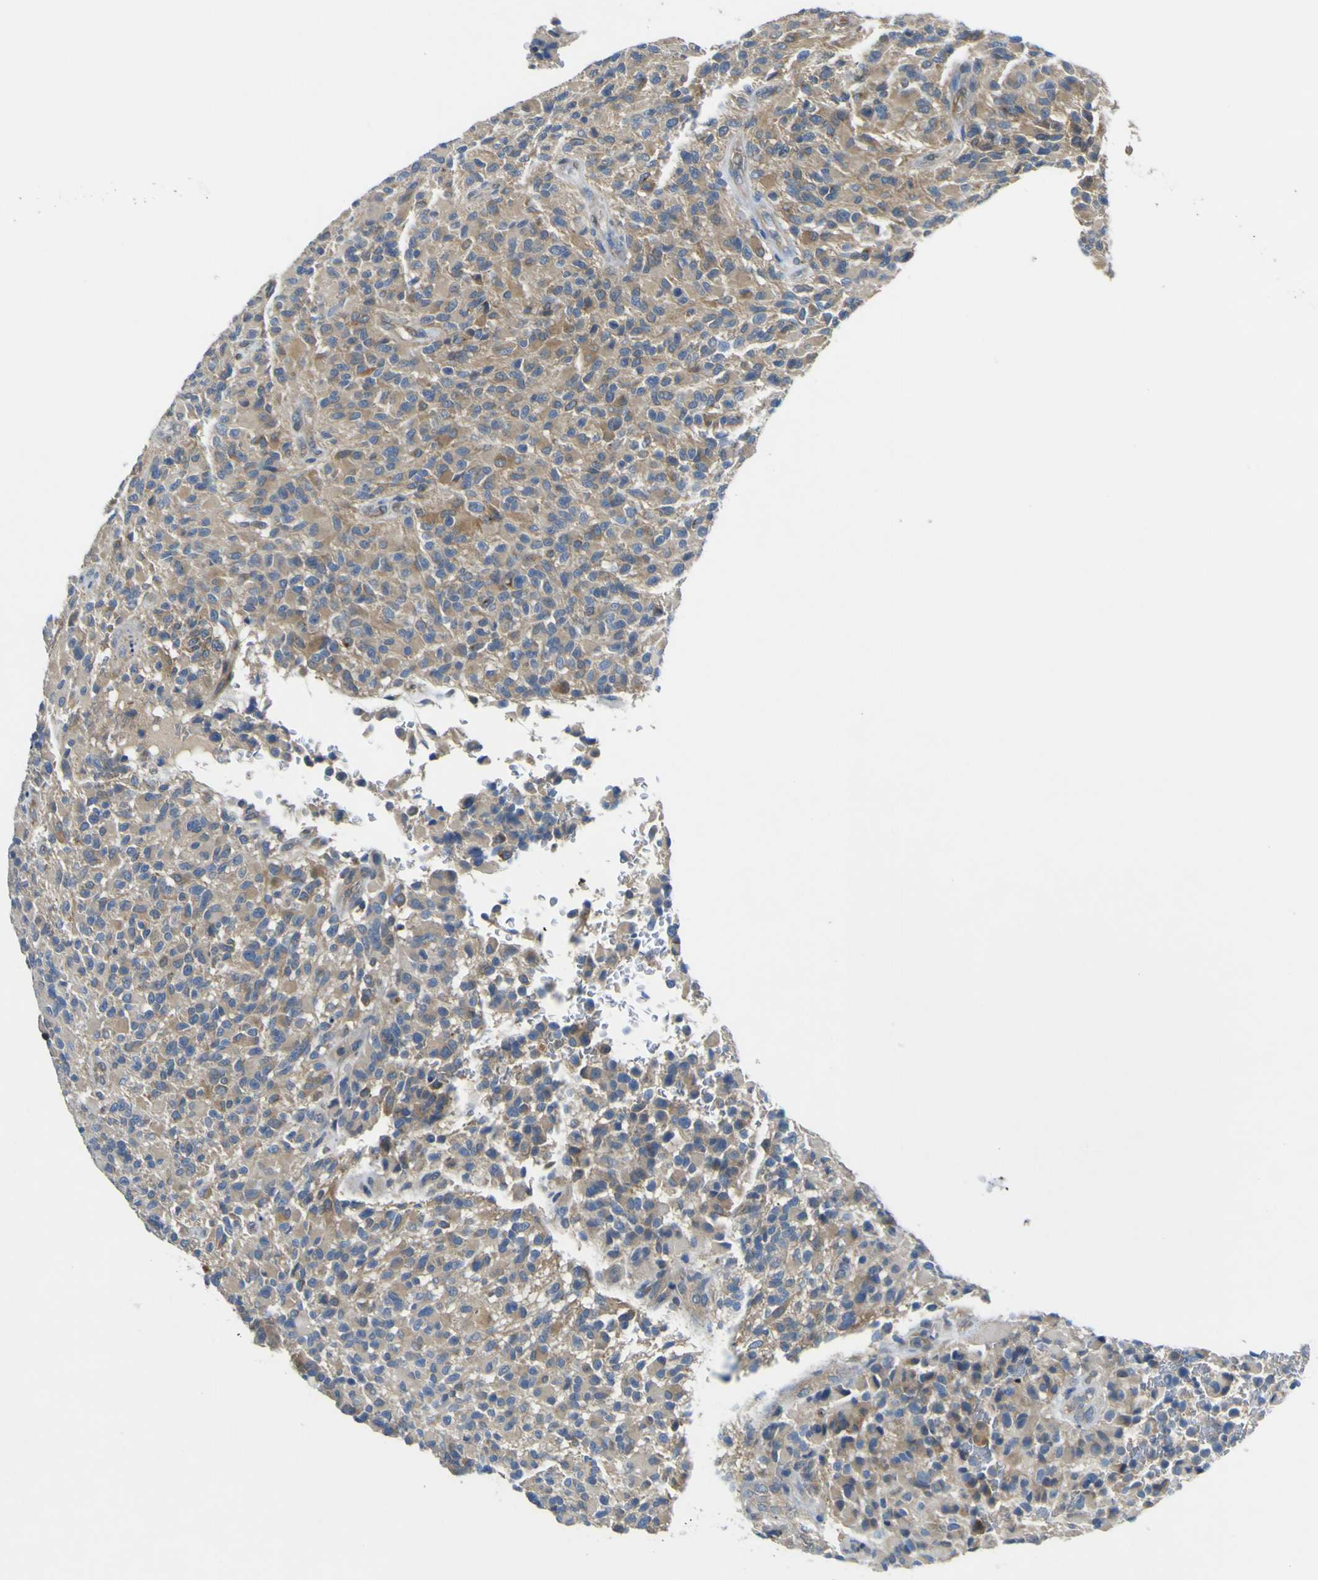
{"staining": {"intensity": "moderate", "quantity": ">75%", "location": "cytoplasmic/membranous"}, "tissue": "glioma", "cell_type": "Tumor cells", "image_type": "cancer", "snomed": [{"axis": "morphology", "description": "Glioma, malignant, High grade"}, {"axis": "topography", "description": "Brain"}], "caption": "DAB immunohistochemical staining of high-grade glioma (malignant) shows moderate cytoplasmic/membranous protein positivity in about >75% of tumor cells.", "gene": "EML2", "patient": {"sex": "male", "age": 71}}